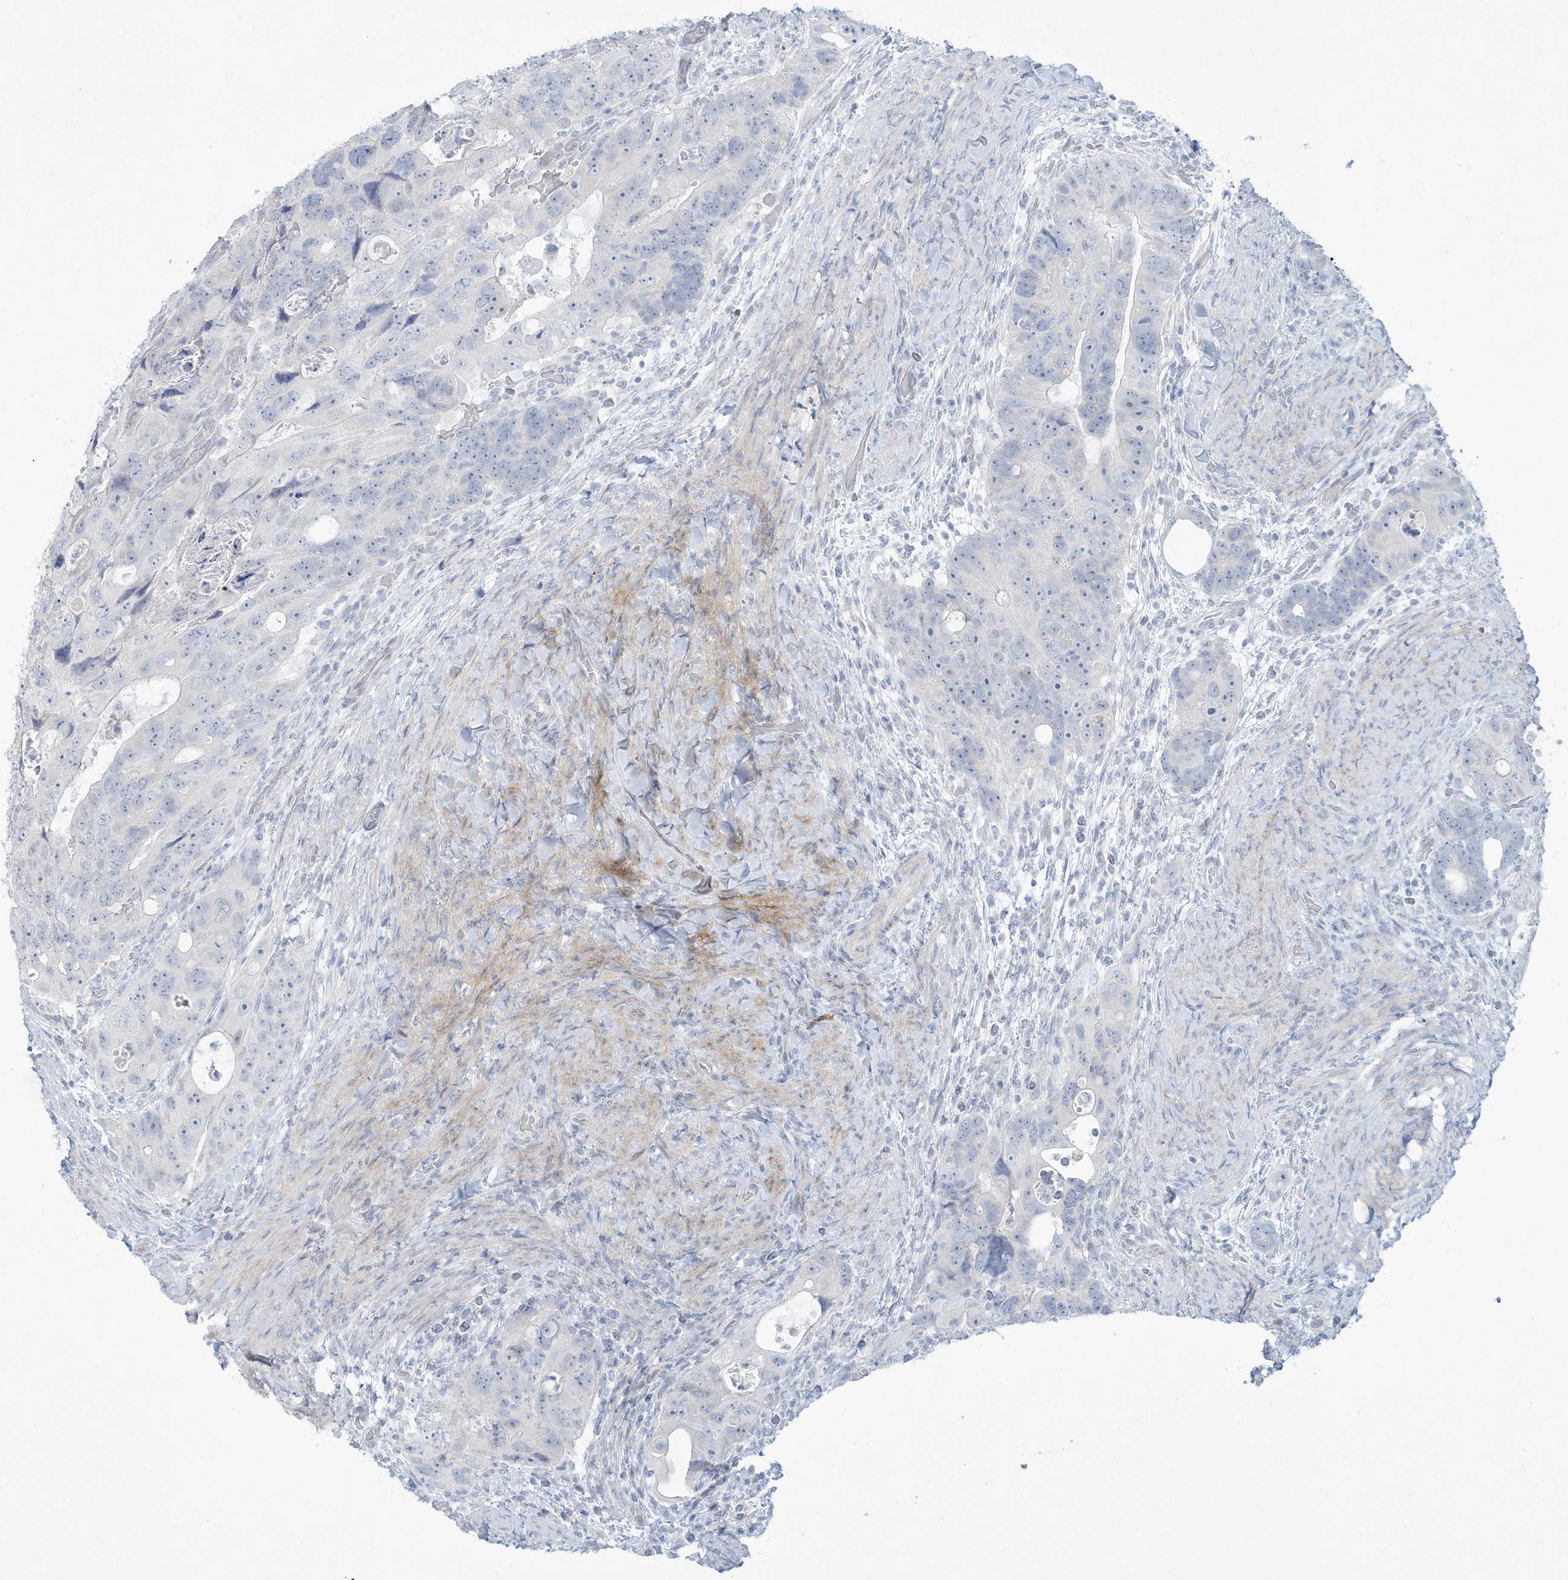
{"staining": {"intensity": "negative", "quantity": "none", "location": "none"}, "tissue": "colorectal cancer", "cell_type": "Tumor cells", "image_type": "cancer", "snomed": [{"axis": "morphology", "description": "Adenocarcinoma, NOS"}, {"axis": "topography", "description": "Rectum"}], "caption": "Image shows no protein staining in tumor cells of colorectal adenocarcinoma tissue.", "gene": "PAX6", "patient": {"sex": "male", "age": 59}}